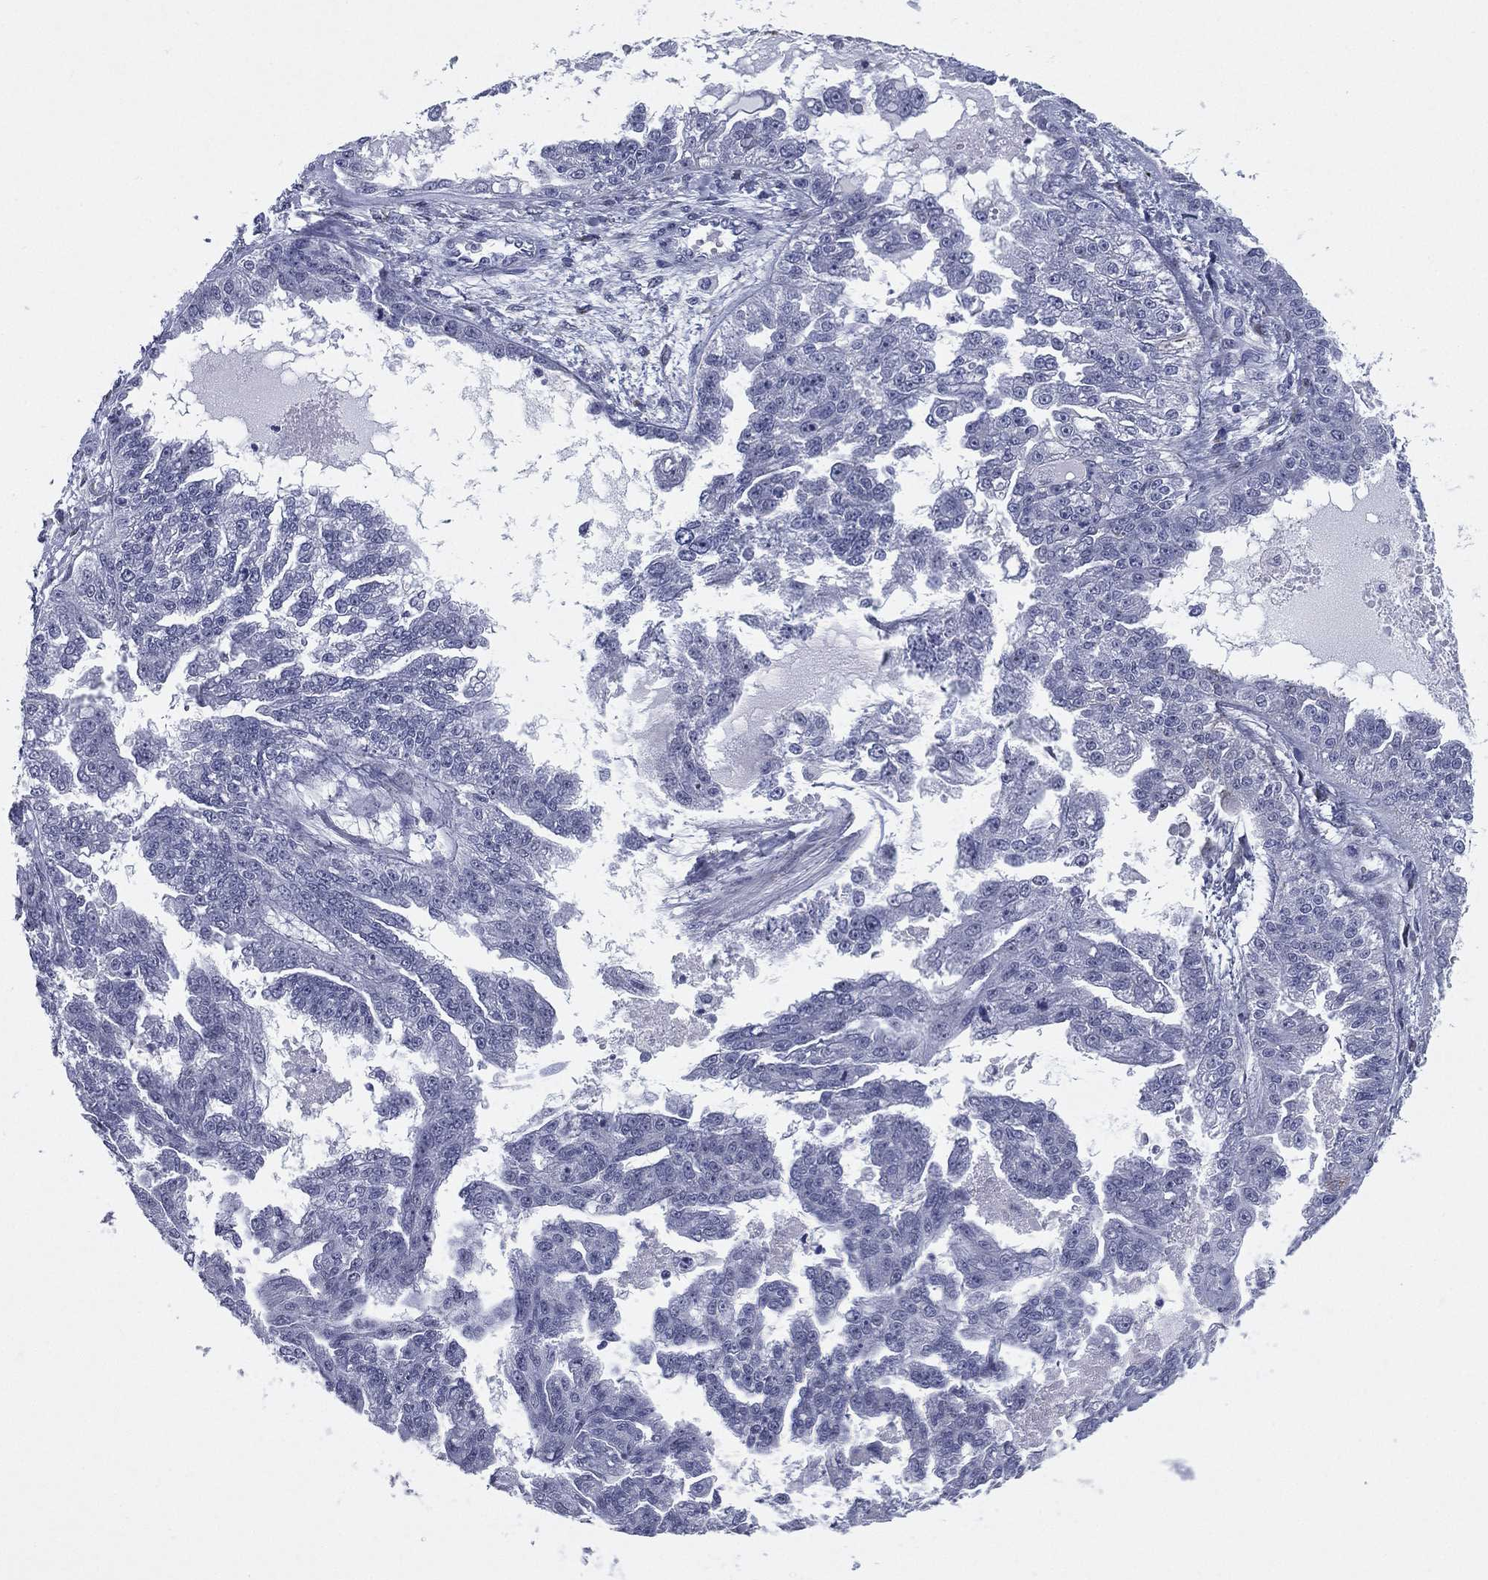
{"staining": {"intensity": "negative", "quantity": "none", "location": "none"}, "tissue": "ovarian cancer", "cell_type": "Tumor cells", "image_type": "cancer", "snomed": [{"axis": "morphology", "description": "Cystadenocarcinoma, serous, NOS"}, {"axis": "topography", "description": "Ovary"}], "caption": "High magnification brightfield microscopy of ovarian cancer stained with DAB (3,3'-diaminobenzidine) (brown) and counterstained with hematoxylin (blue): tumor cells show no significant positivity.", "gene": "HLA-DOA", "patient": {"sex": "female", "age": 58}}